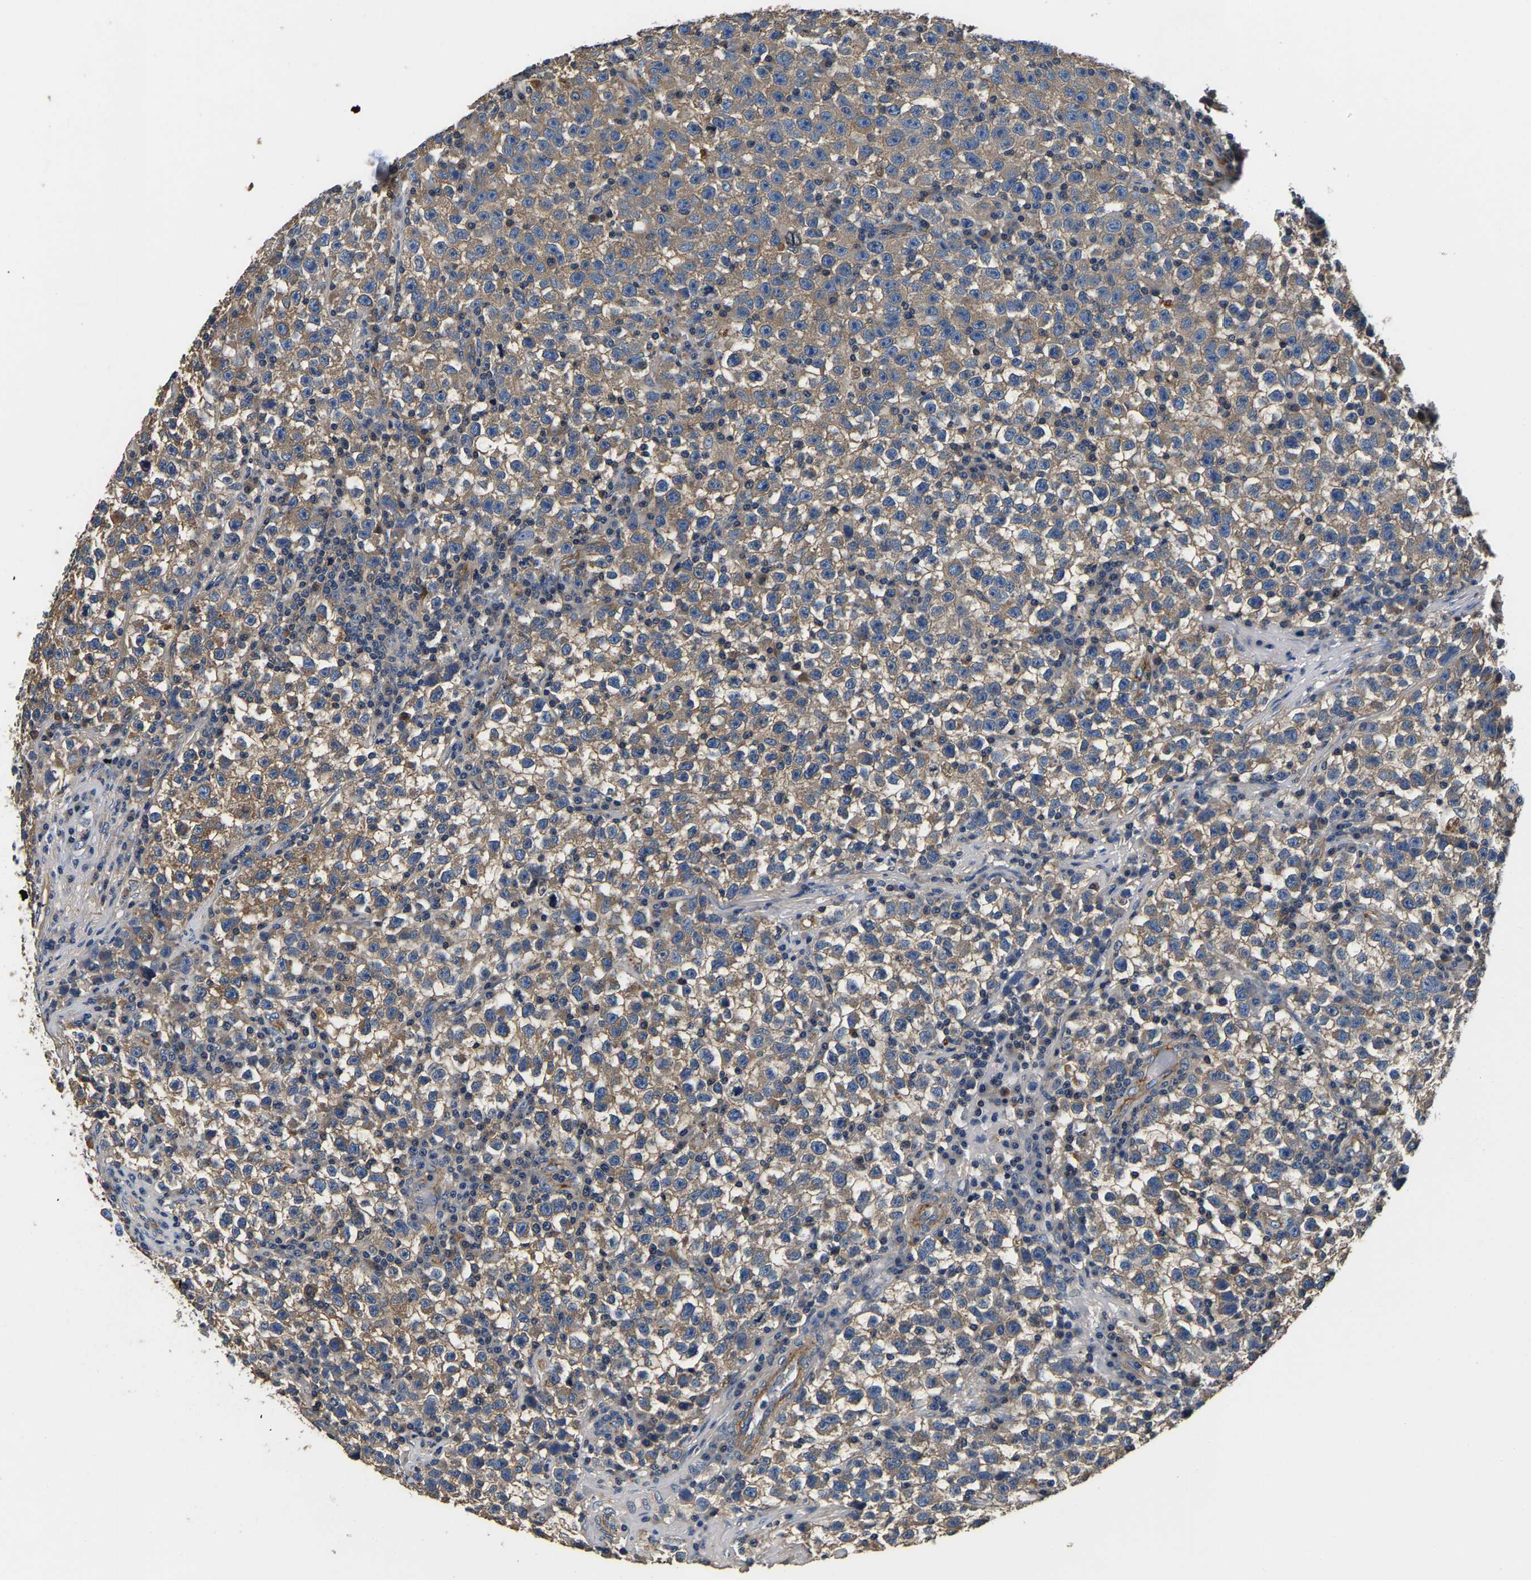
{"staining": {"intensity": "moderate", "quantity": ">75%", "location": "cytoplasmic/membranous"}, "tissue": "testis cancer", "cell_type": "Tumor cells", "image_type": "cancer", "snomed": [{"axis": "morphology", "description": "Seminoma, NOS"}, {"axis": "topography", "description": "Testis"}], "caption": "Testis seminoma stained for a protein reveals moderate cytoplasmic/membranous positivity in tumor cells.", "gene": "SH3GLB1", "patient": {"sex": "male", "age": 22}}